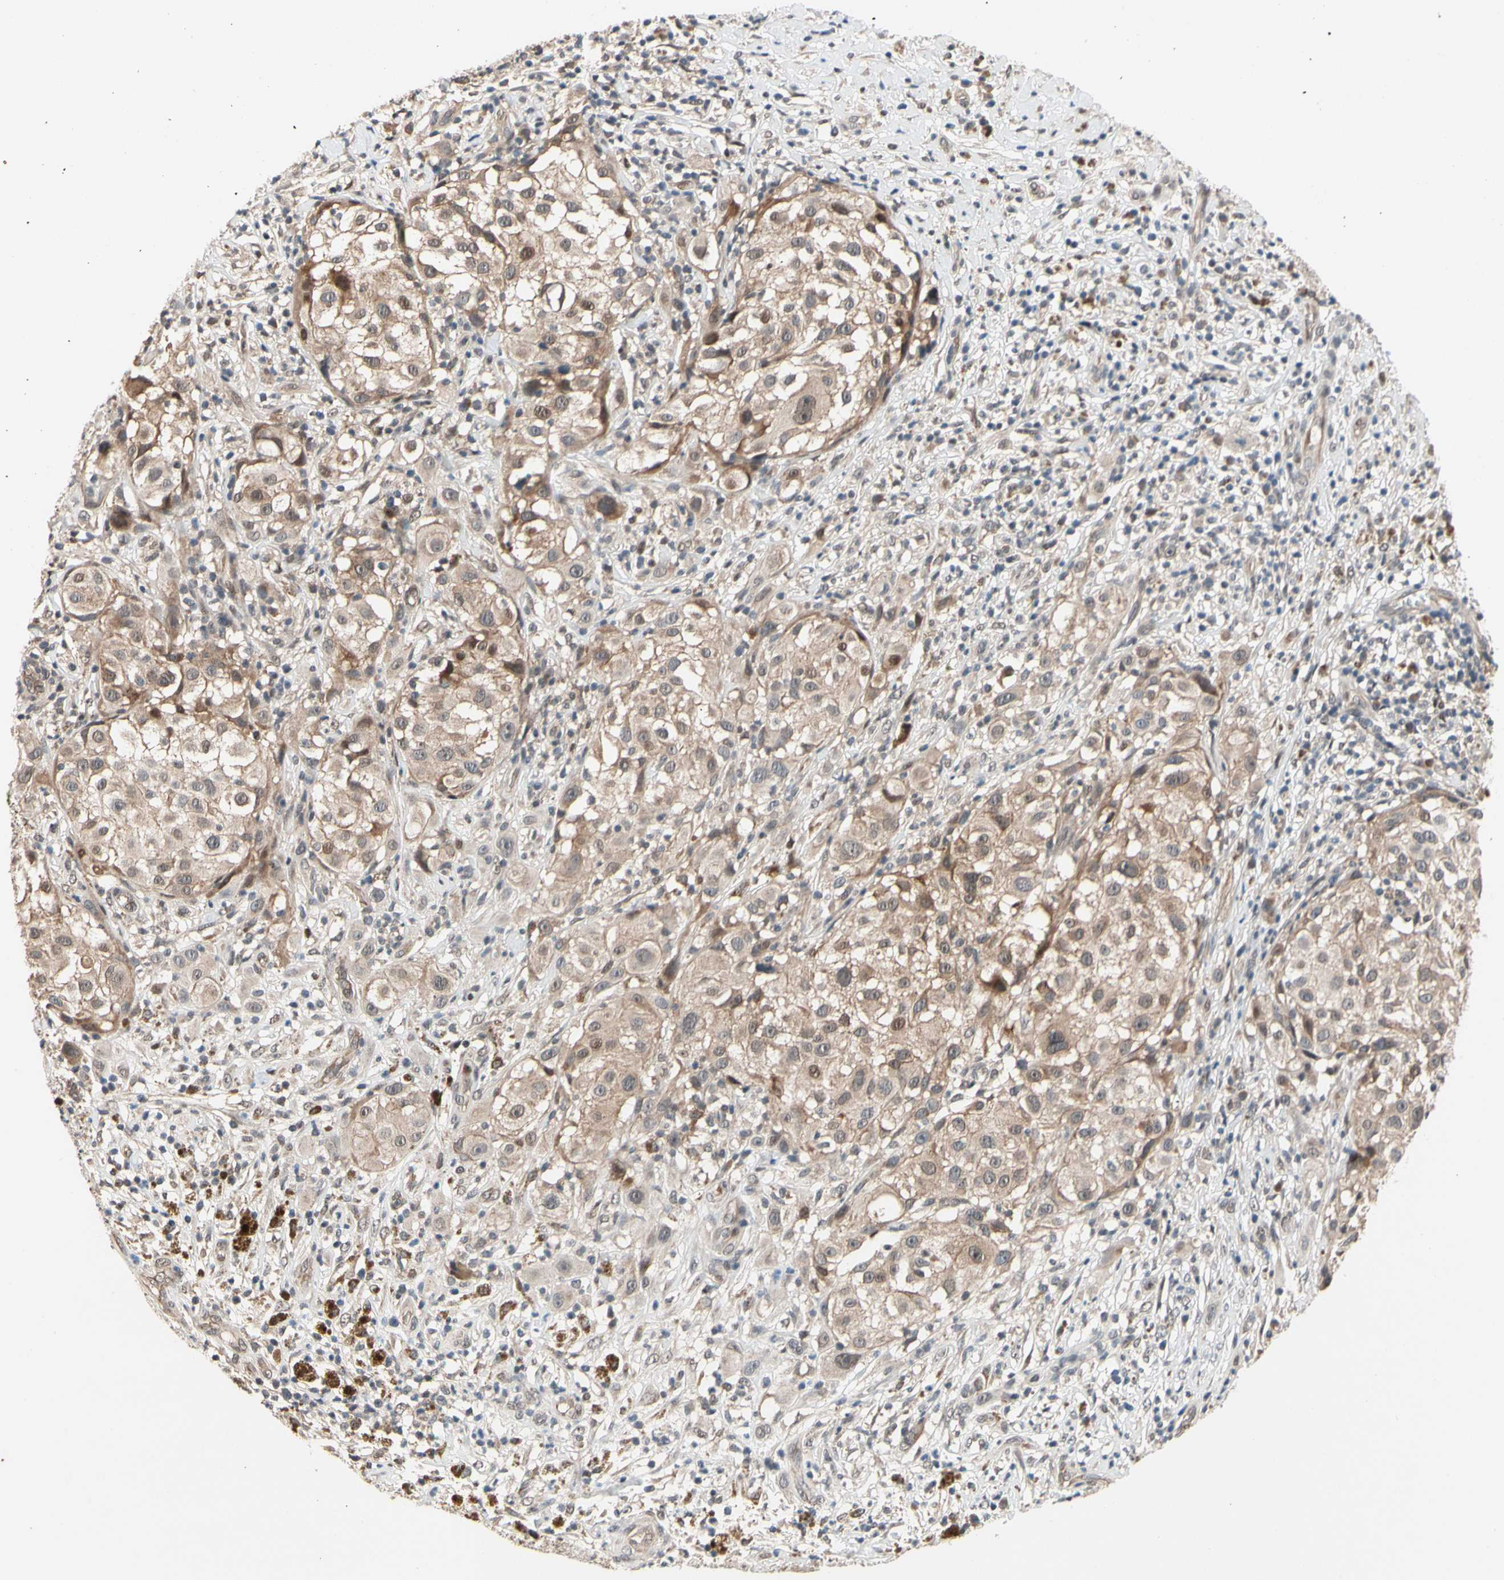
{"staining": {"intensity": "weak", "quantity": ">75%", "location": "cytoplasmic/membranous"}, "tissue": "melanoma", "cell_type": "Tumor cells", "image_type": "cancer", "snomed": [{"axis": "morphology", "description": "Necrosis, NOS"}, {"axis": "morphology", "description": "Malignant melanoma, NOS"}, {"axis": "topography", "description": "Skin"}], "caption": "Tumor cells demonstrate low levels of weak cytoplasmic/membranous expression in approximately >75% of cells in human melanoma.", "gene": "NGEF", "patient": {"sex": "female", "age": 87}}